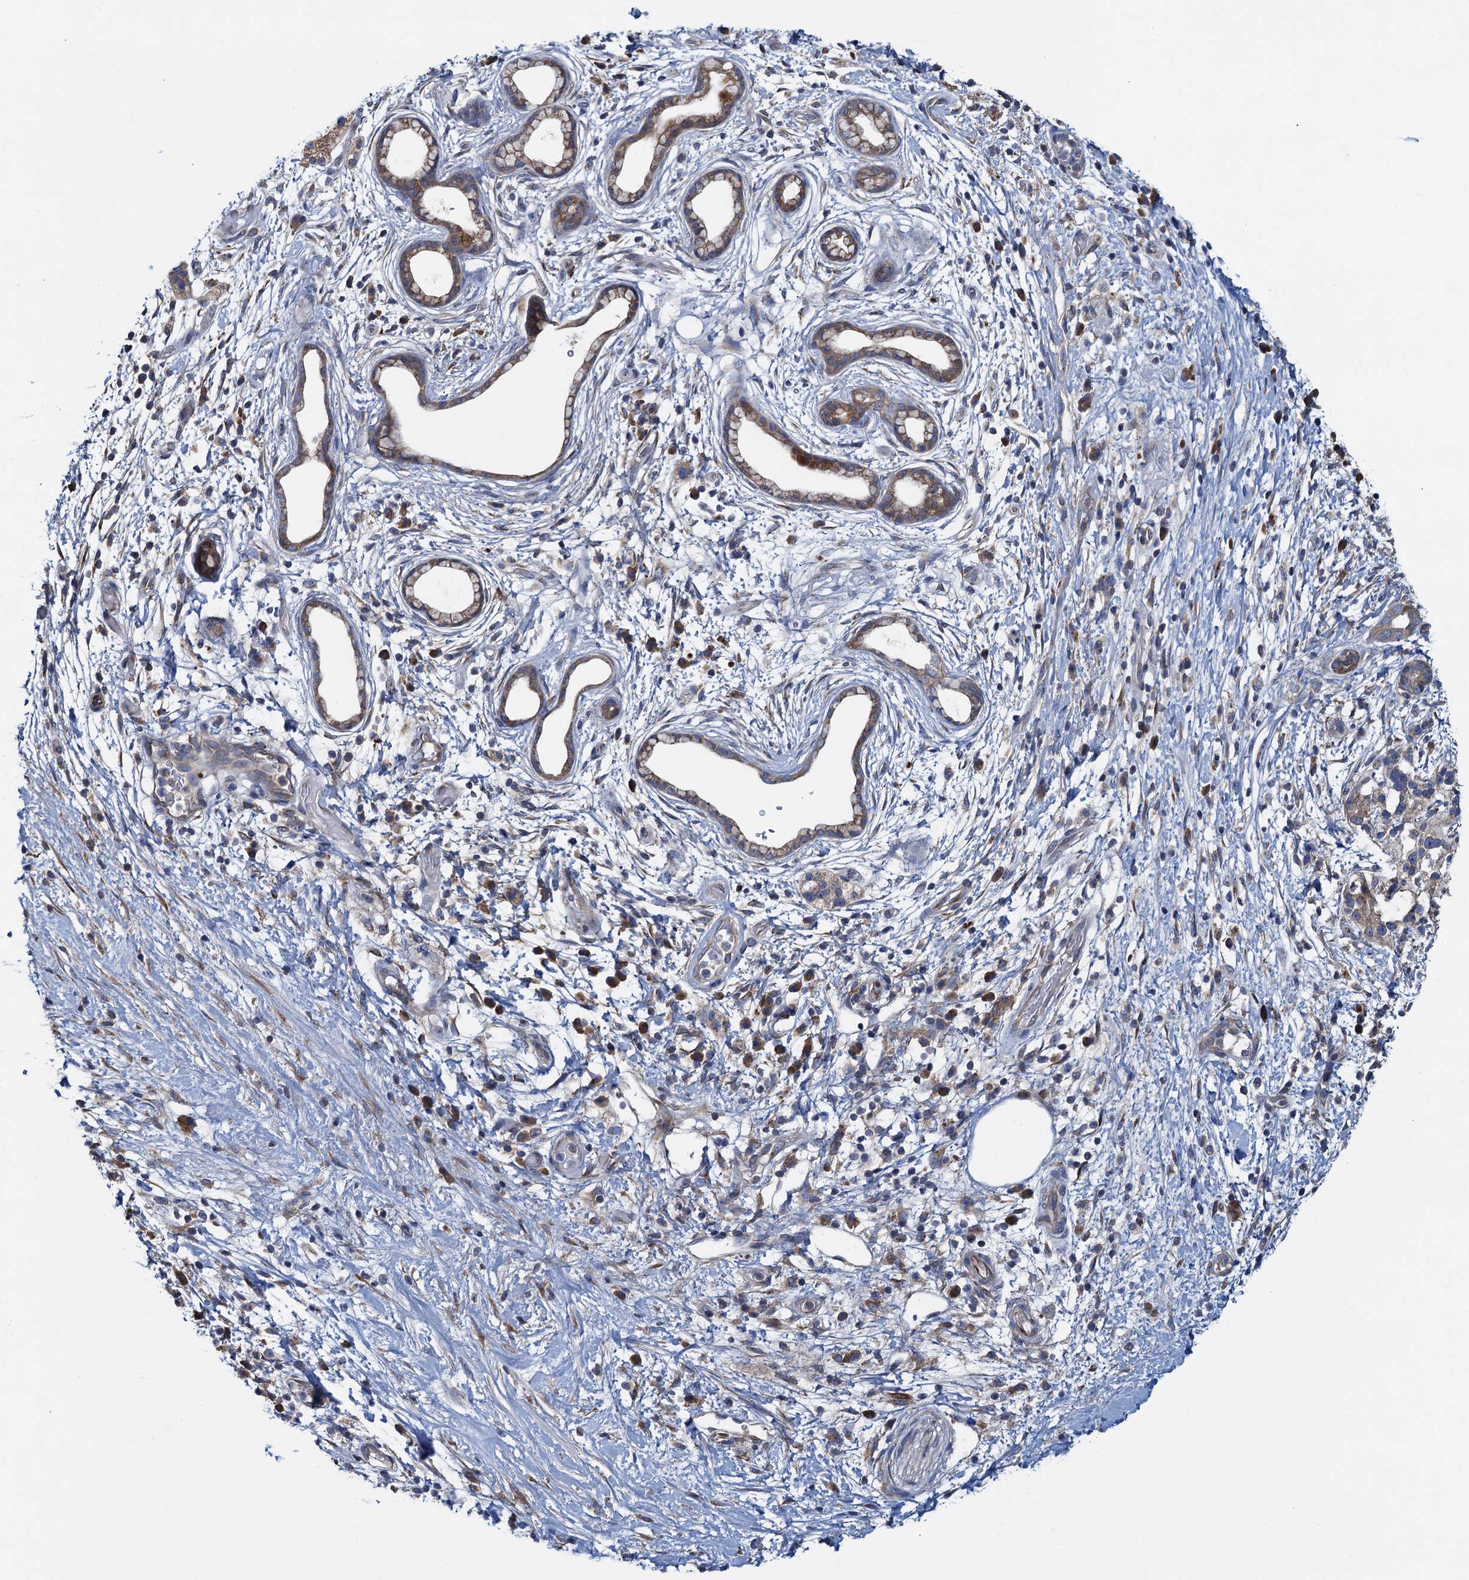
{"staining": {"intensity": "moderate", "quantity": ">75%", "location": "cytoplasmic/membranous"}, "tissue": "pancreatic cancer", "cell_type": "Tumor cells", "image_type": "cancer", "snomed": [{"axis": "morphology", "description": "Adenocarcinoma, NOS"}, {"axis": "topography", "description": "Pancreas"}], "caption": "Tumor cells exhibit medium levels of moderate cytoplasmic/membranous staining in approximately >75% of cells in human pancreatic cancer (adenocarcinoma). (brown staining indicates protein expression, while blue staining denotes nuclei).", "gene": "ADCY9", "patient": {"sex": "female", "age": 73}}